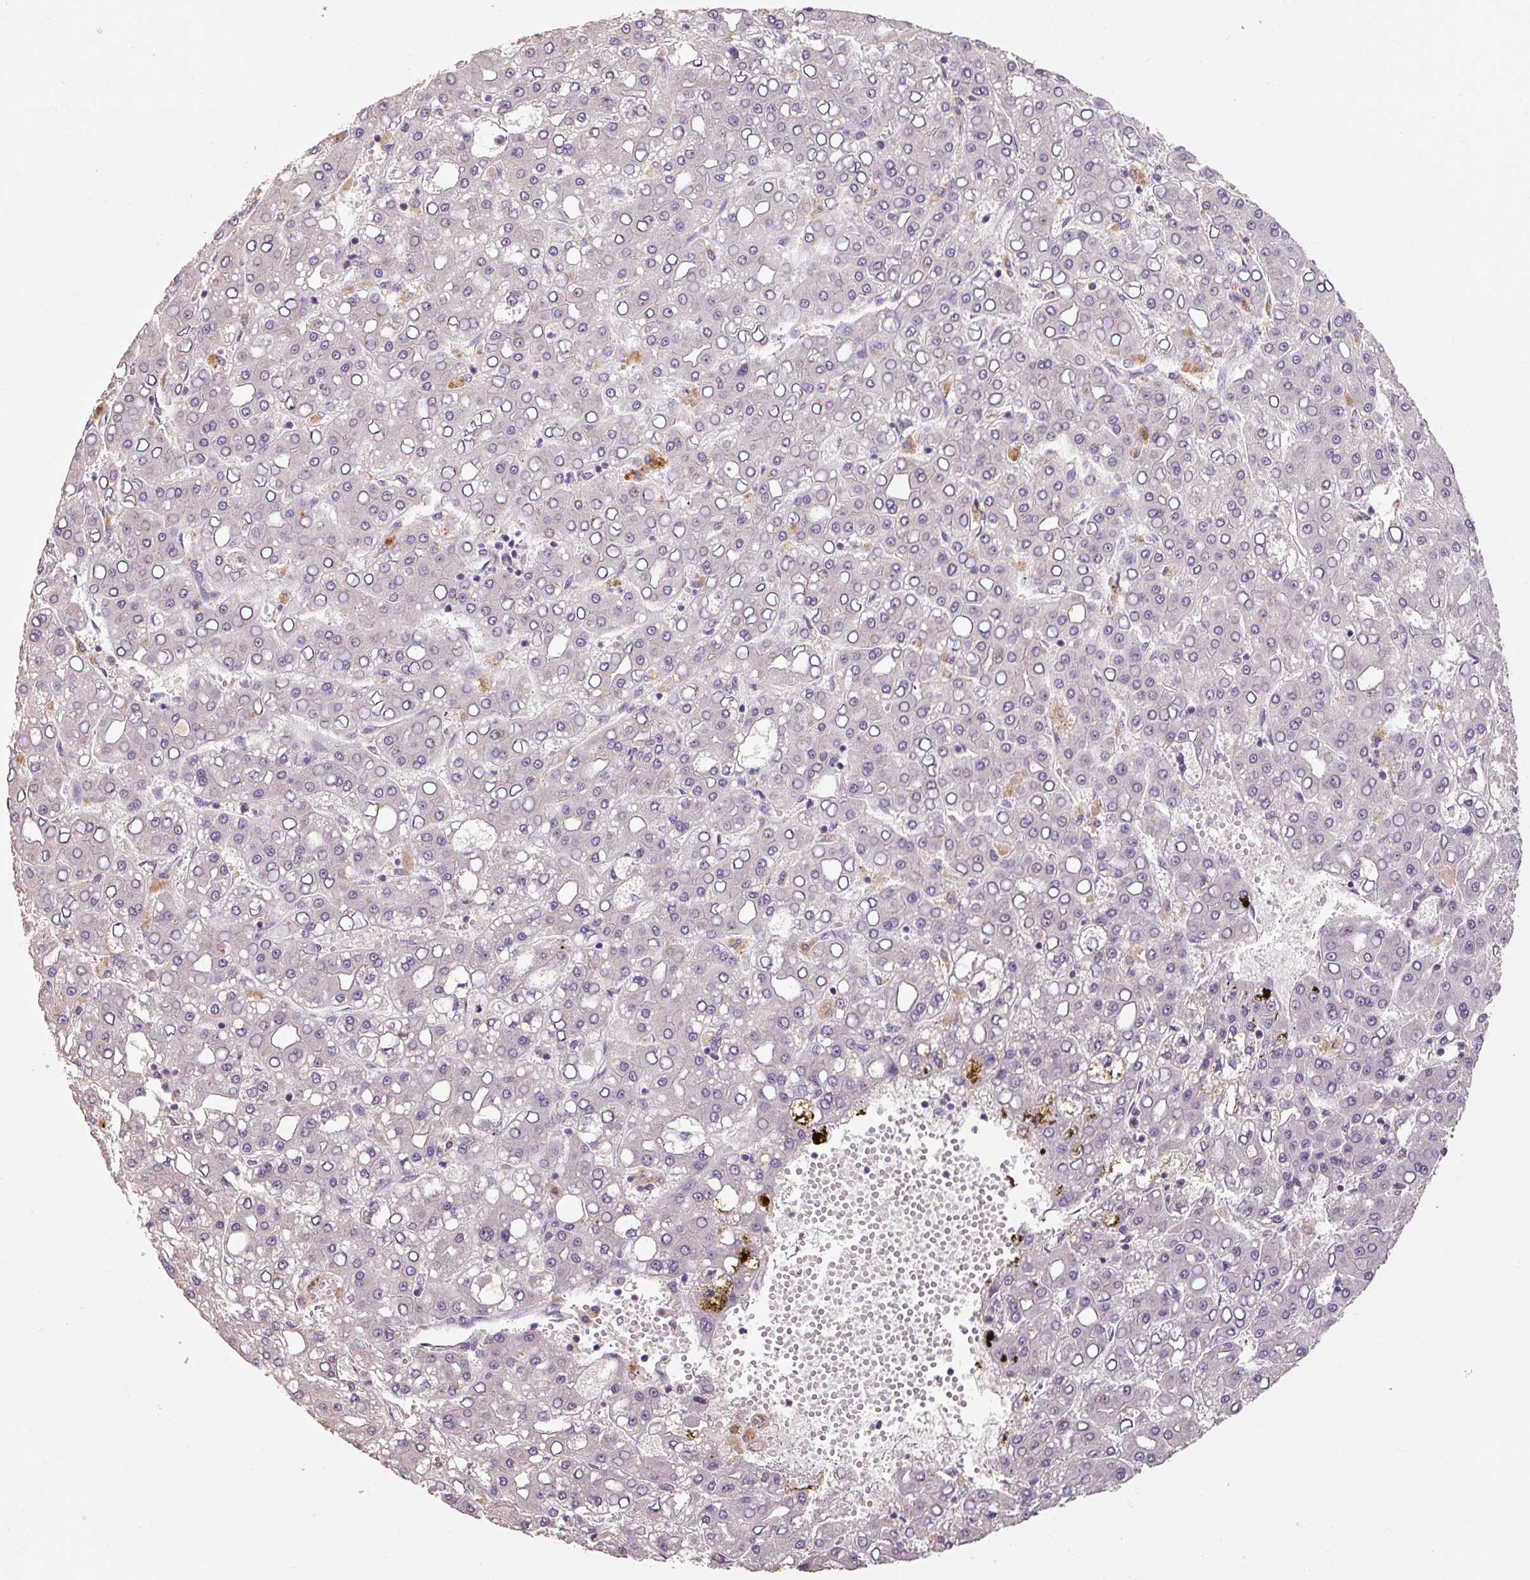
{"staining": {"intensity": "negative", "quantity": "none", "location": "none"}, "tissue": "liver cancer", "cell_type": "Tumor cells", "image_type": "cancer", "snomed": [{"axis": "morphology", "description": "Carcinoma, Hepatocellular, NOS"}, {"axis": "topography", "description": "Liver"}], "caption": "Liver hepatocellular carcinoma stained for a protein using IHC exhibits no expression tumor cells.", "gene": "CFAP65", "patient": {"sex": "male", "age": 65}}